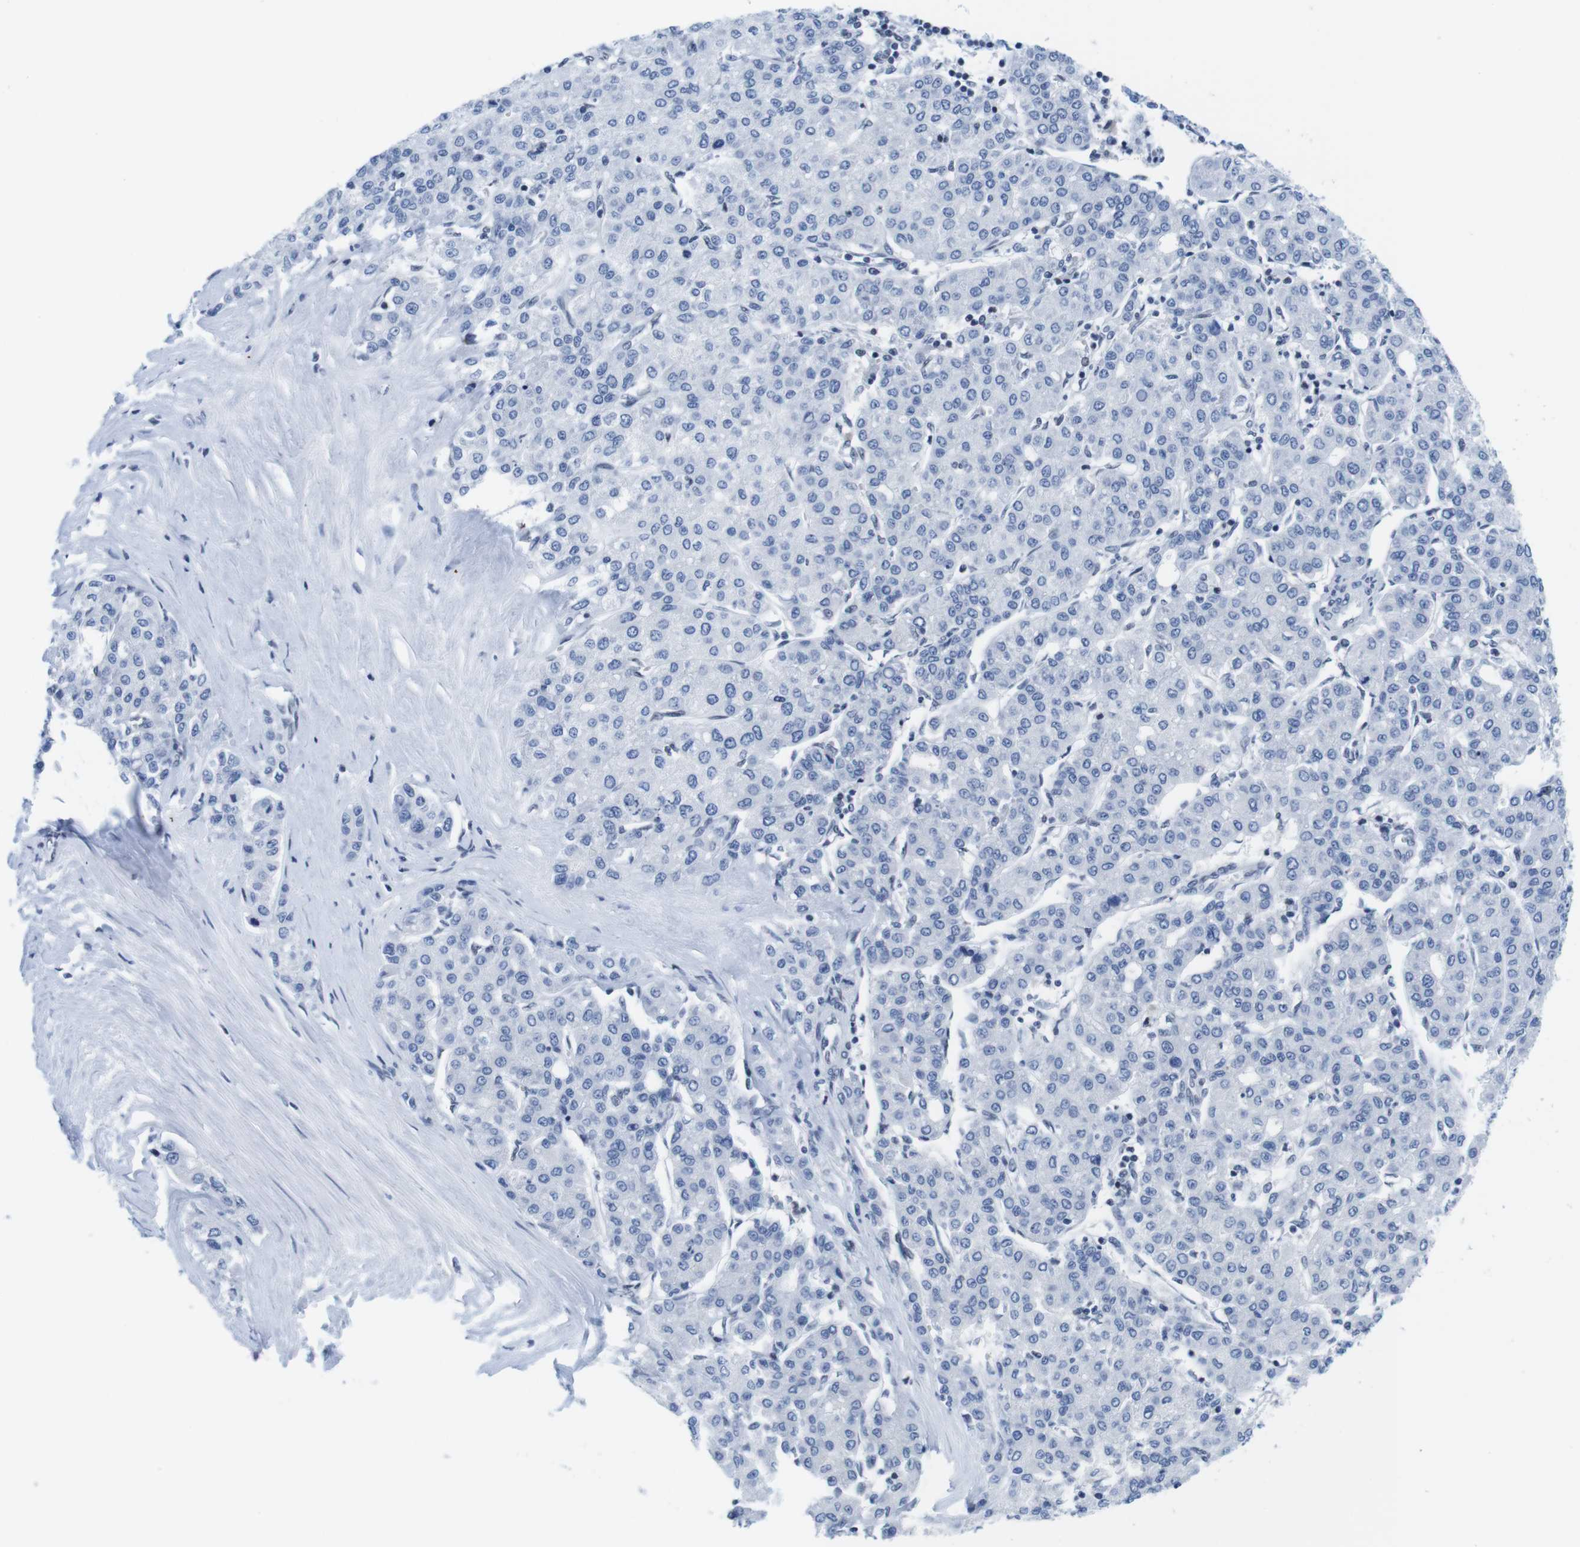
{"staining": {"intensity": "negative", "quantity": "none", "location": "none"}, "tissue": "liver cancer", "cell_type": "Tumor cells", "image_type": "cancer", "snomed": [{"axis": "morphology", "description": "Carcinoma, Hepatocellular, NOS"}, {"axis": "topography", "description": "Liver"}], "caption": "Immunohistochemistry (IHC) micrograph of neoplastic tissue: human liver hepatocellular carcinoma stained with DAB (3,3'-diaminobenzidine) demonstrates no significant protein expression in tumor cells. Brightfield microscopy of IHC stained with DAB (brown) and hematoxylin (blue), captured at high magnification.", "gene": "IFI16", "patient": {"sex": "male", "age": 65}}